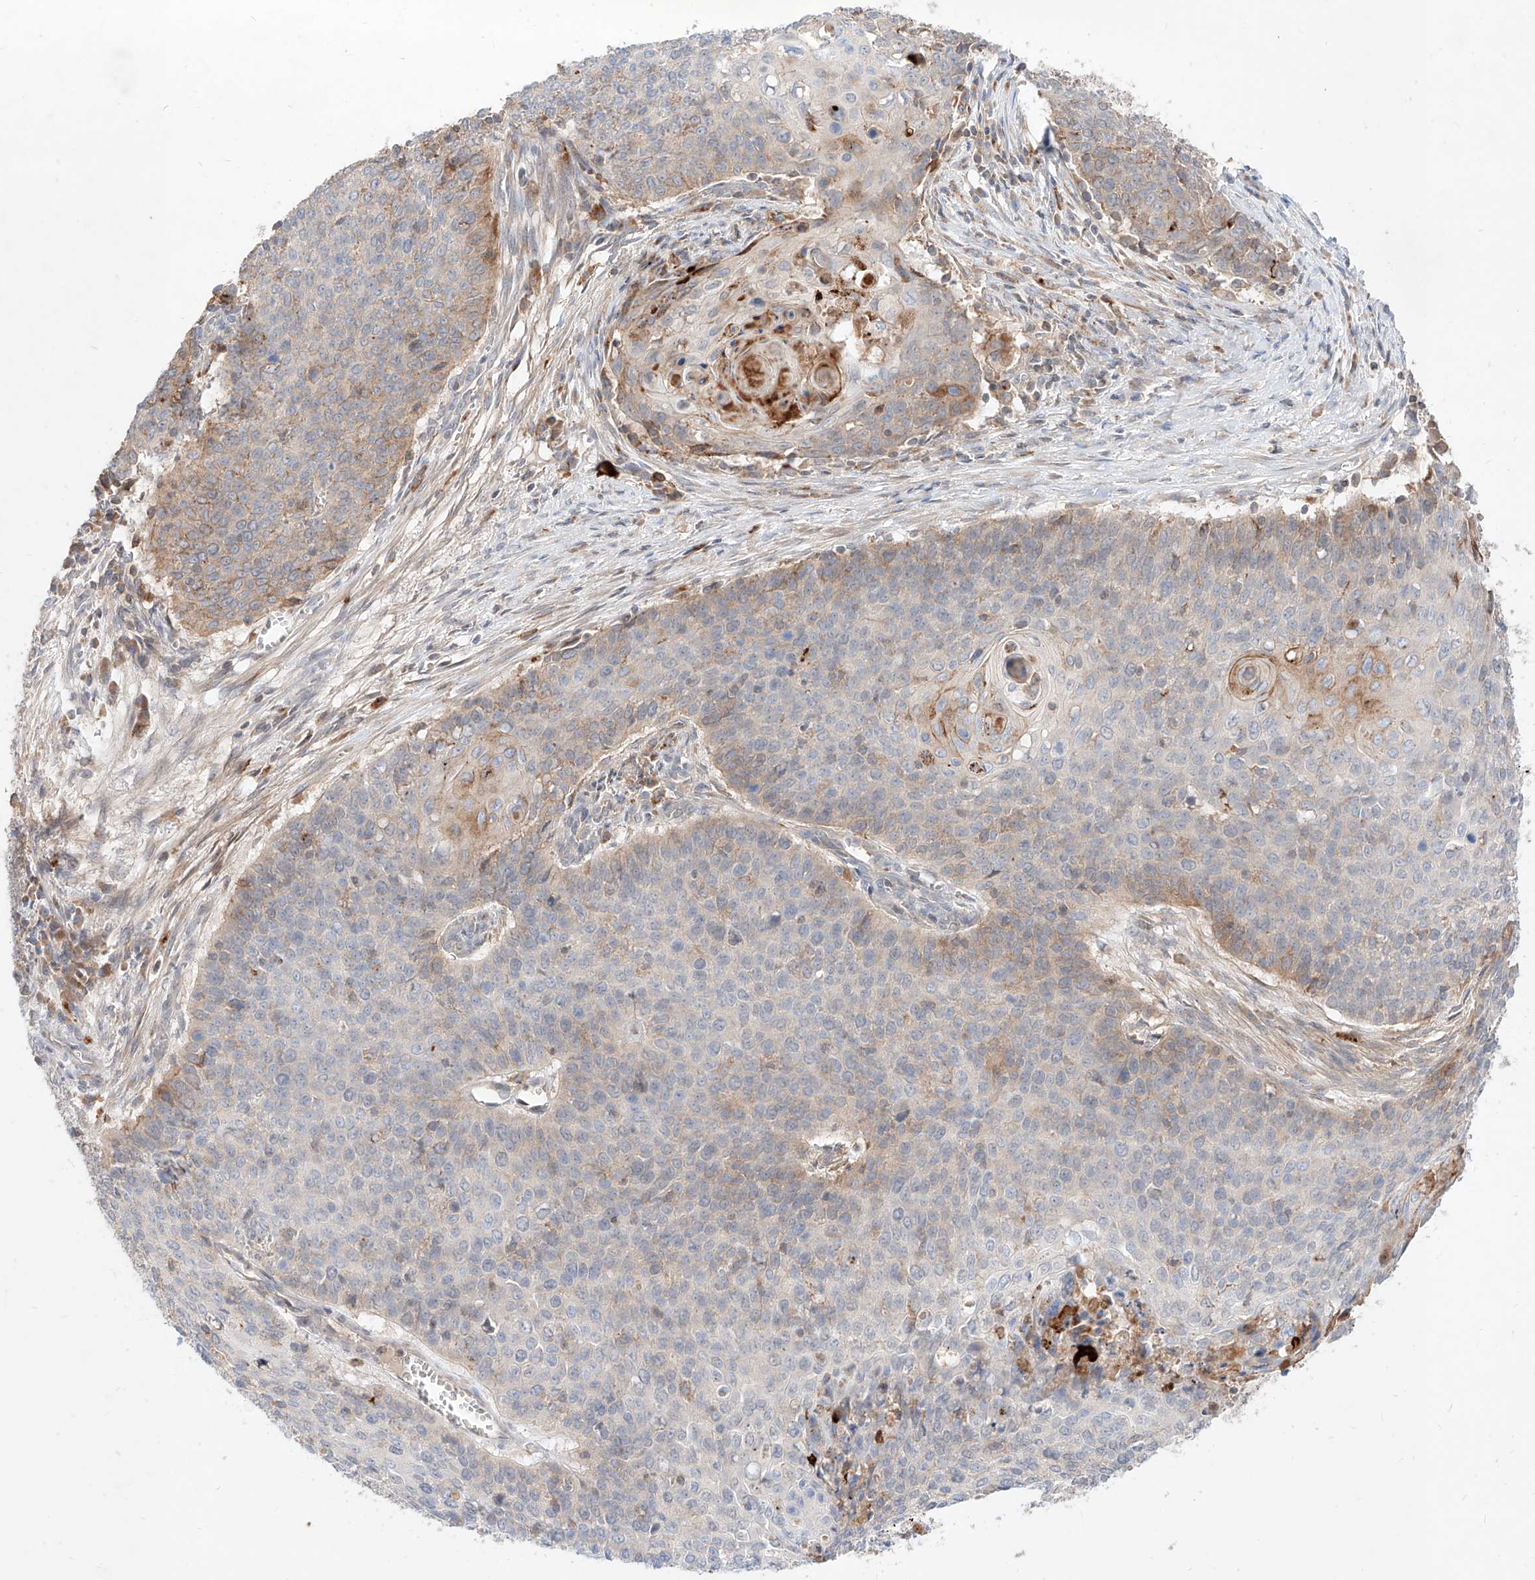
{"staining": {"intensity": "moderate", "quantity": "<25%", "location": "cytoplasmic/membranous"}, "tissue": "cervical cancer", "cell_type": "Tumor cells", "image_type": "cancer", "snomed": [{"axis": "morphology", "description": "Squamous cell carcinoma, NOS"}, {"axis": "topography", "description": "Cervix"}], "caption": "IHC photomicrograph of neoplastic tissue: squamous cell carcinoma (cervical) stained using IHC shows low levels of moderate protein expression localized specifically in the cytoplasmic/membranous of tumor cells, appearing as a cytoplasmic/membranous brown color.", "gene": "TSNAX", "patient": {"sex": "female", "age": 39}}